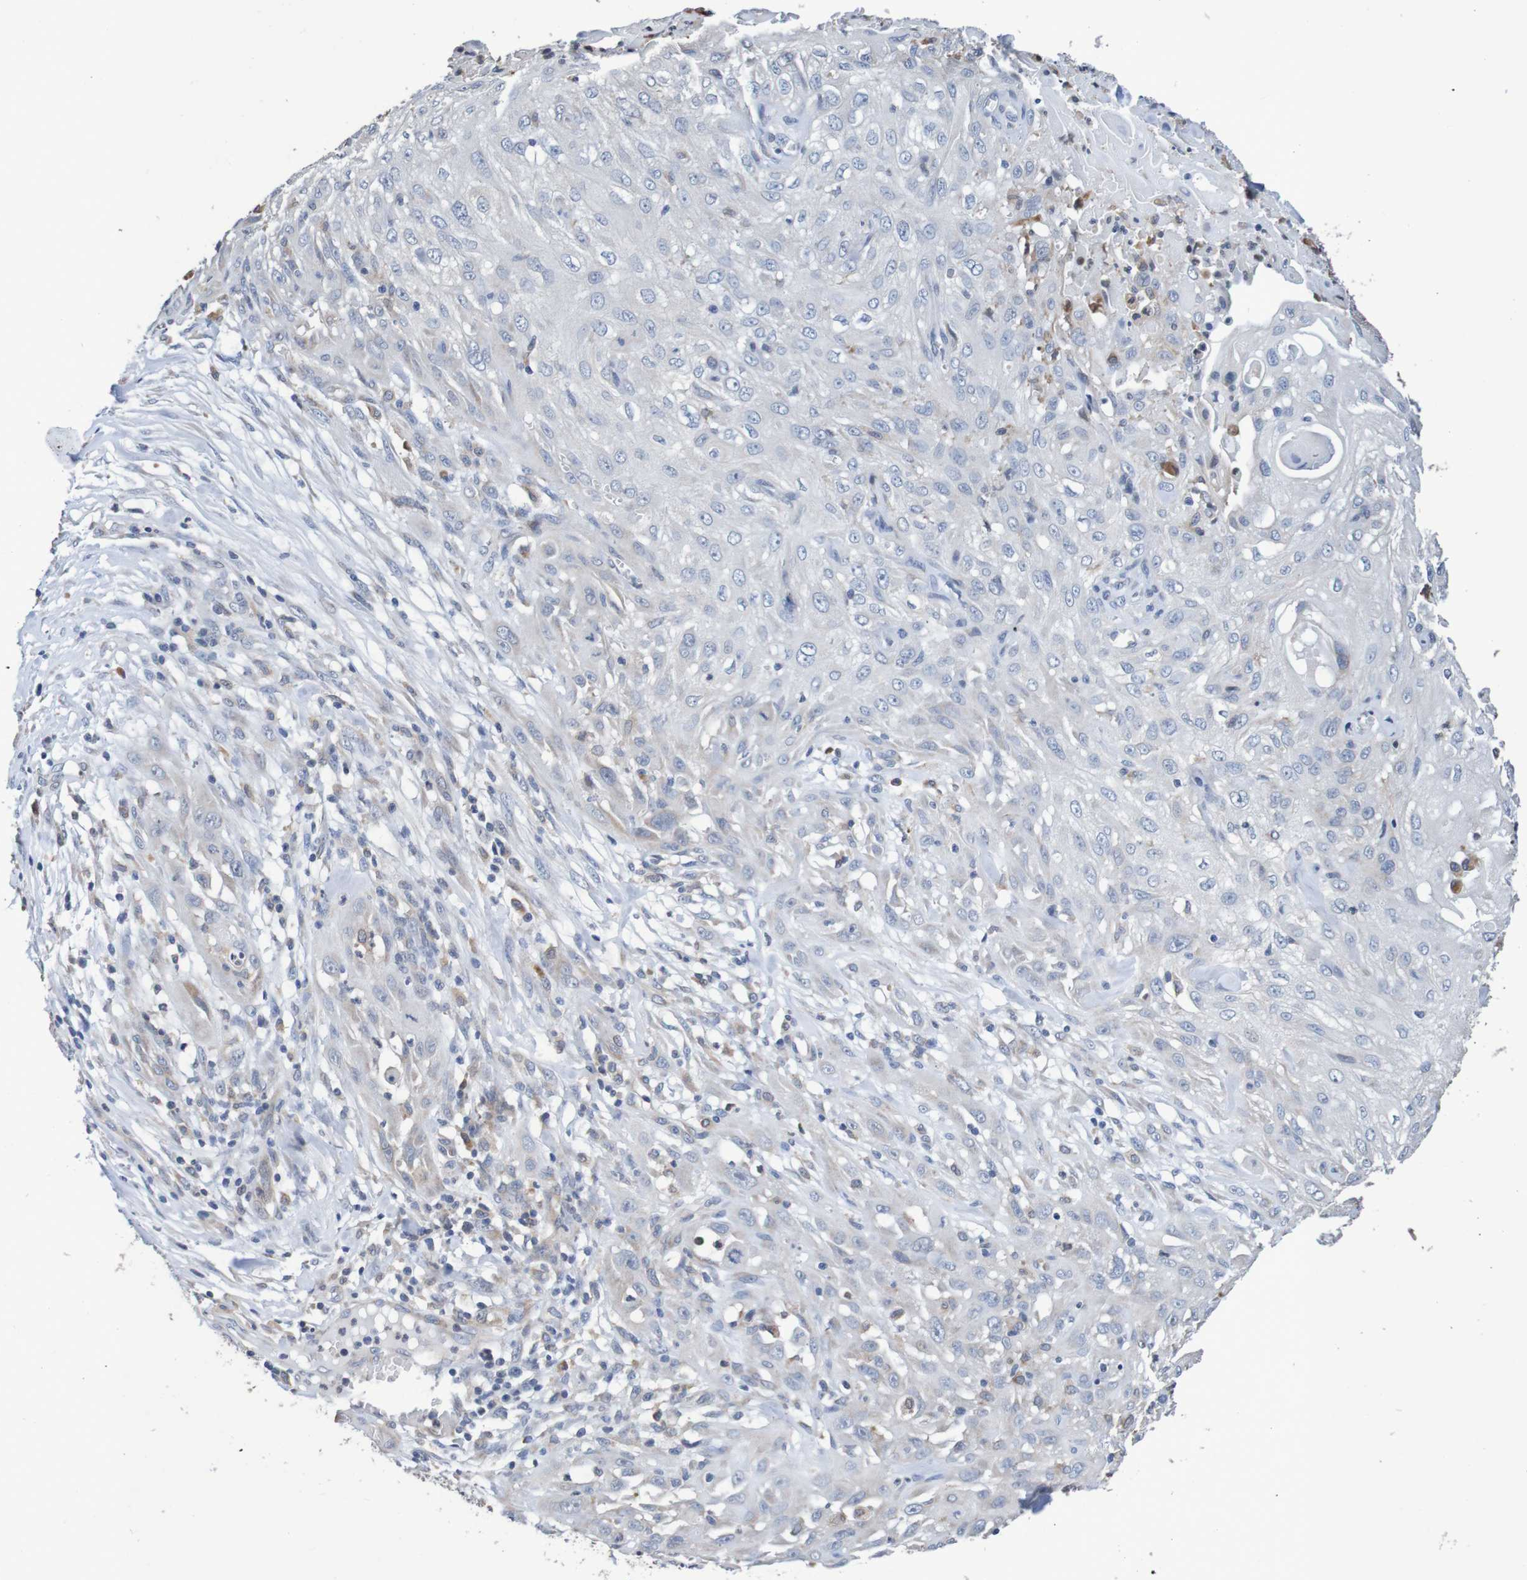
{"staining": {"intensity": "weak", "quantity": "<25%", "location": "cytoplasmic/membranous"}, "tissue": "skin cancer", "cell_type": "Tumor cells", "image_type": "cancer", "snomed": [{"axis": "morphology", "description": "Squamous cell carcinoma, NOS"}, {"axis": "topography", "description": "Skin"}], "caption": "High power microscopy photomicrograph of an IHC micrograph of skin cancer, revealing no significant expression in tumor cells. (DAB (3,3'-diaminobenzidine) immunohistochemistry (IHC) visualized using brightfield microscopy, high magnification).", "gene": "FIBP", "patient": {"sex": "male", "age": 75}}